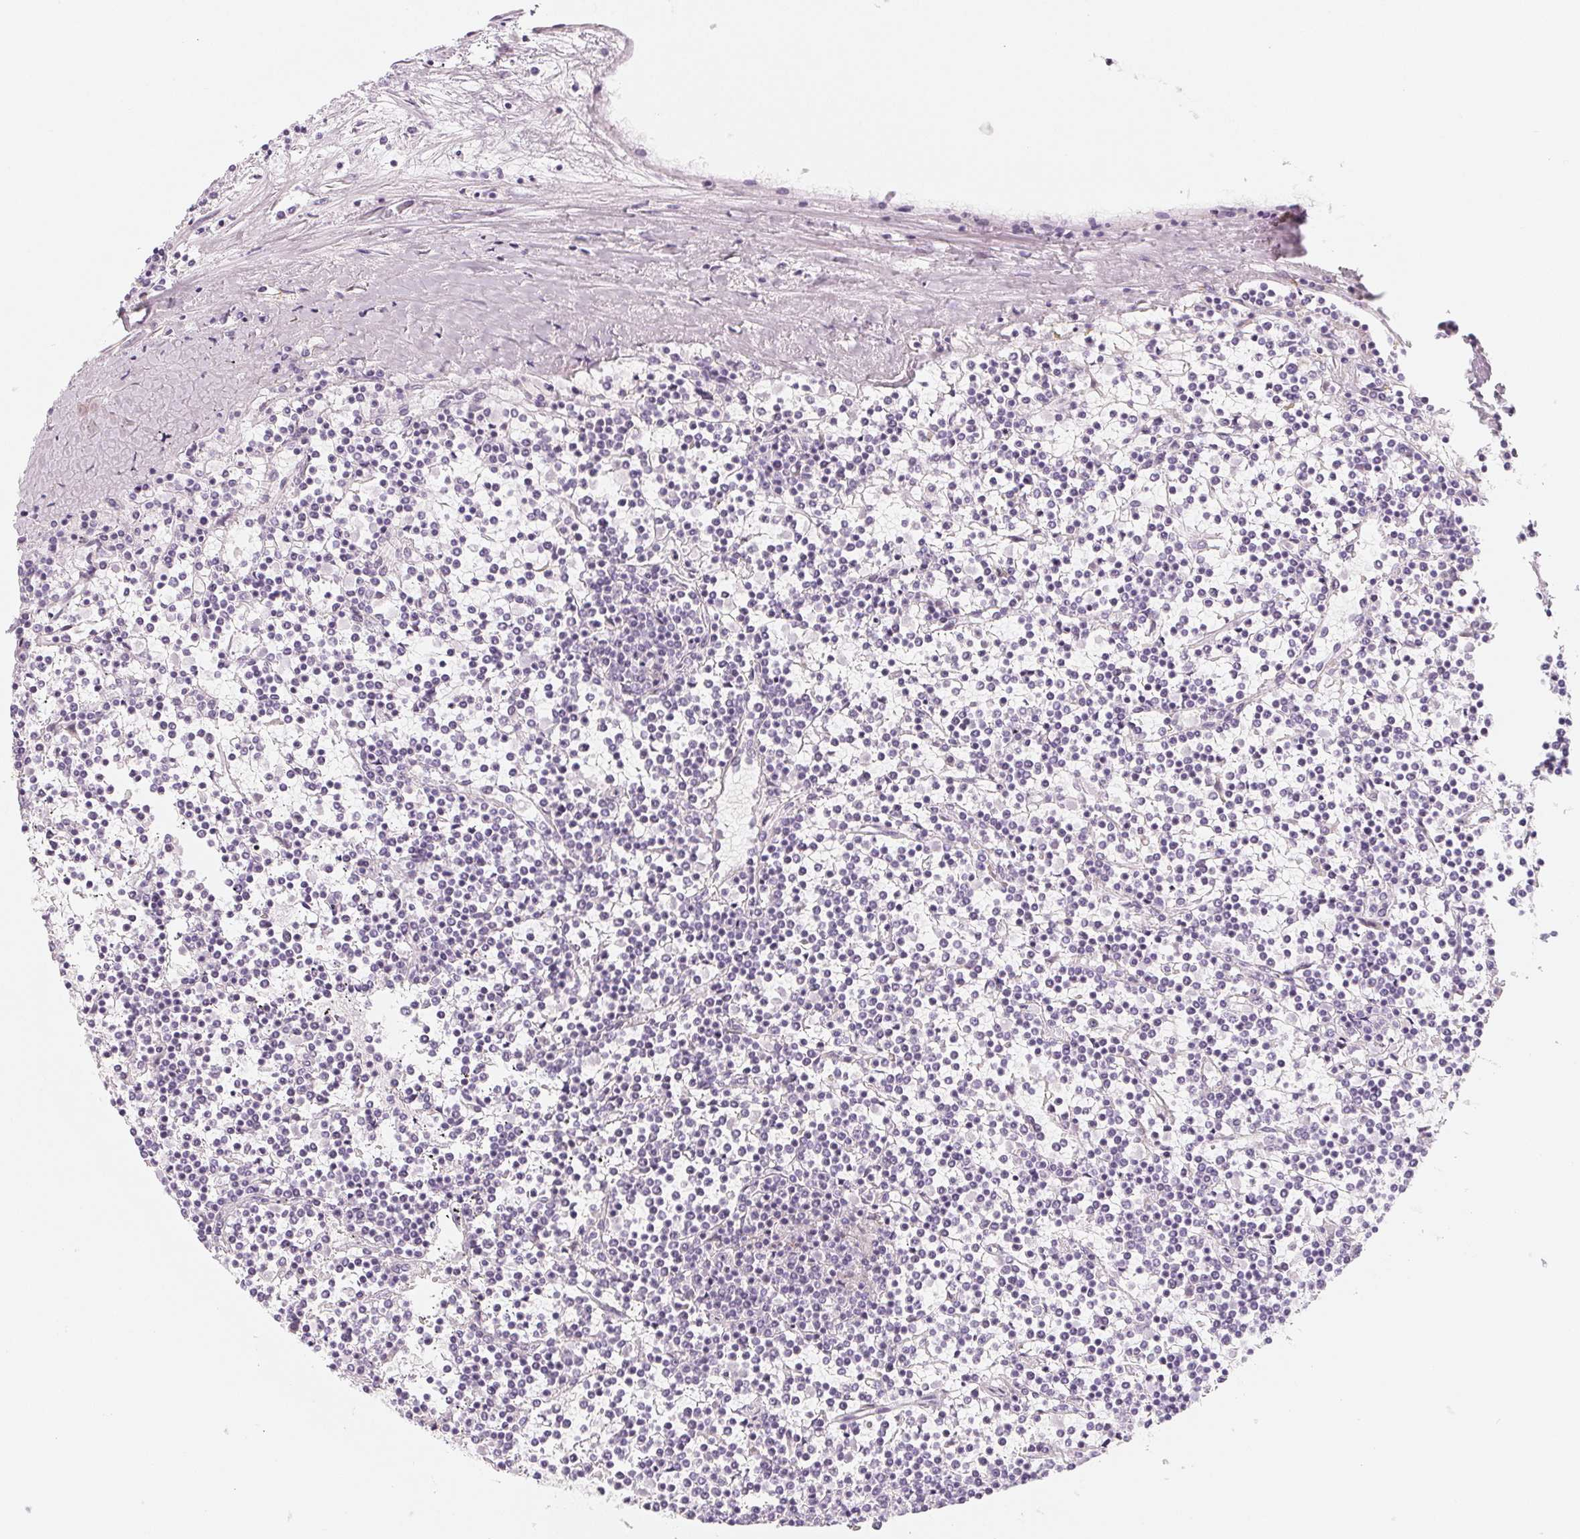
{"staining": {"intensity": "negative", "quantity": "none", "location": "none"}, "tissue": "lymphoma", "cell_type": "Tumor cells", "image_type": "cancer", "snomed": [{"axis": "morphology", "description": "Malignant lymphoma, non-Hodgkin's type, Low grade"}, {"axis": "topography", "description": "Spleen"}], "caption": "Image shows no protein positivity in tumor cells of lymphoma tissue. (DAB (3,3'-diaminobenzidine) IHC with hematoxylin counter stain).", "gene": "SH3GL2", "patient": {"sex": "female", "age": 19}}